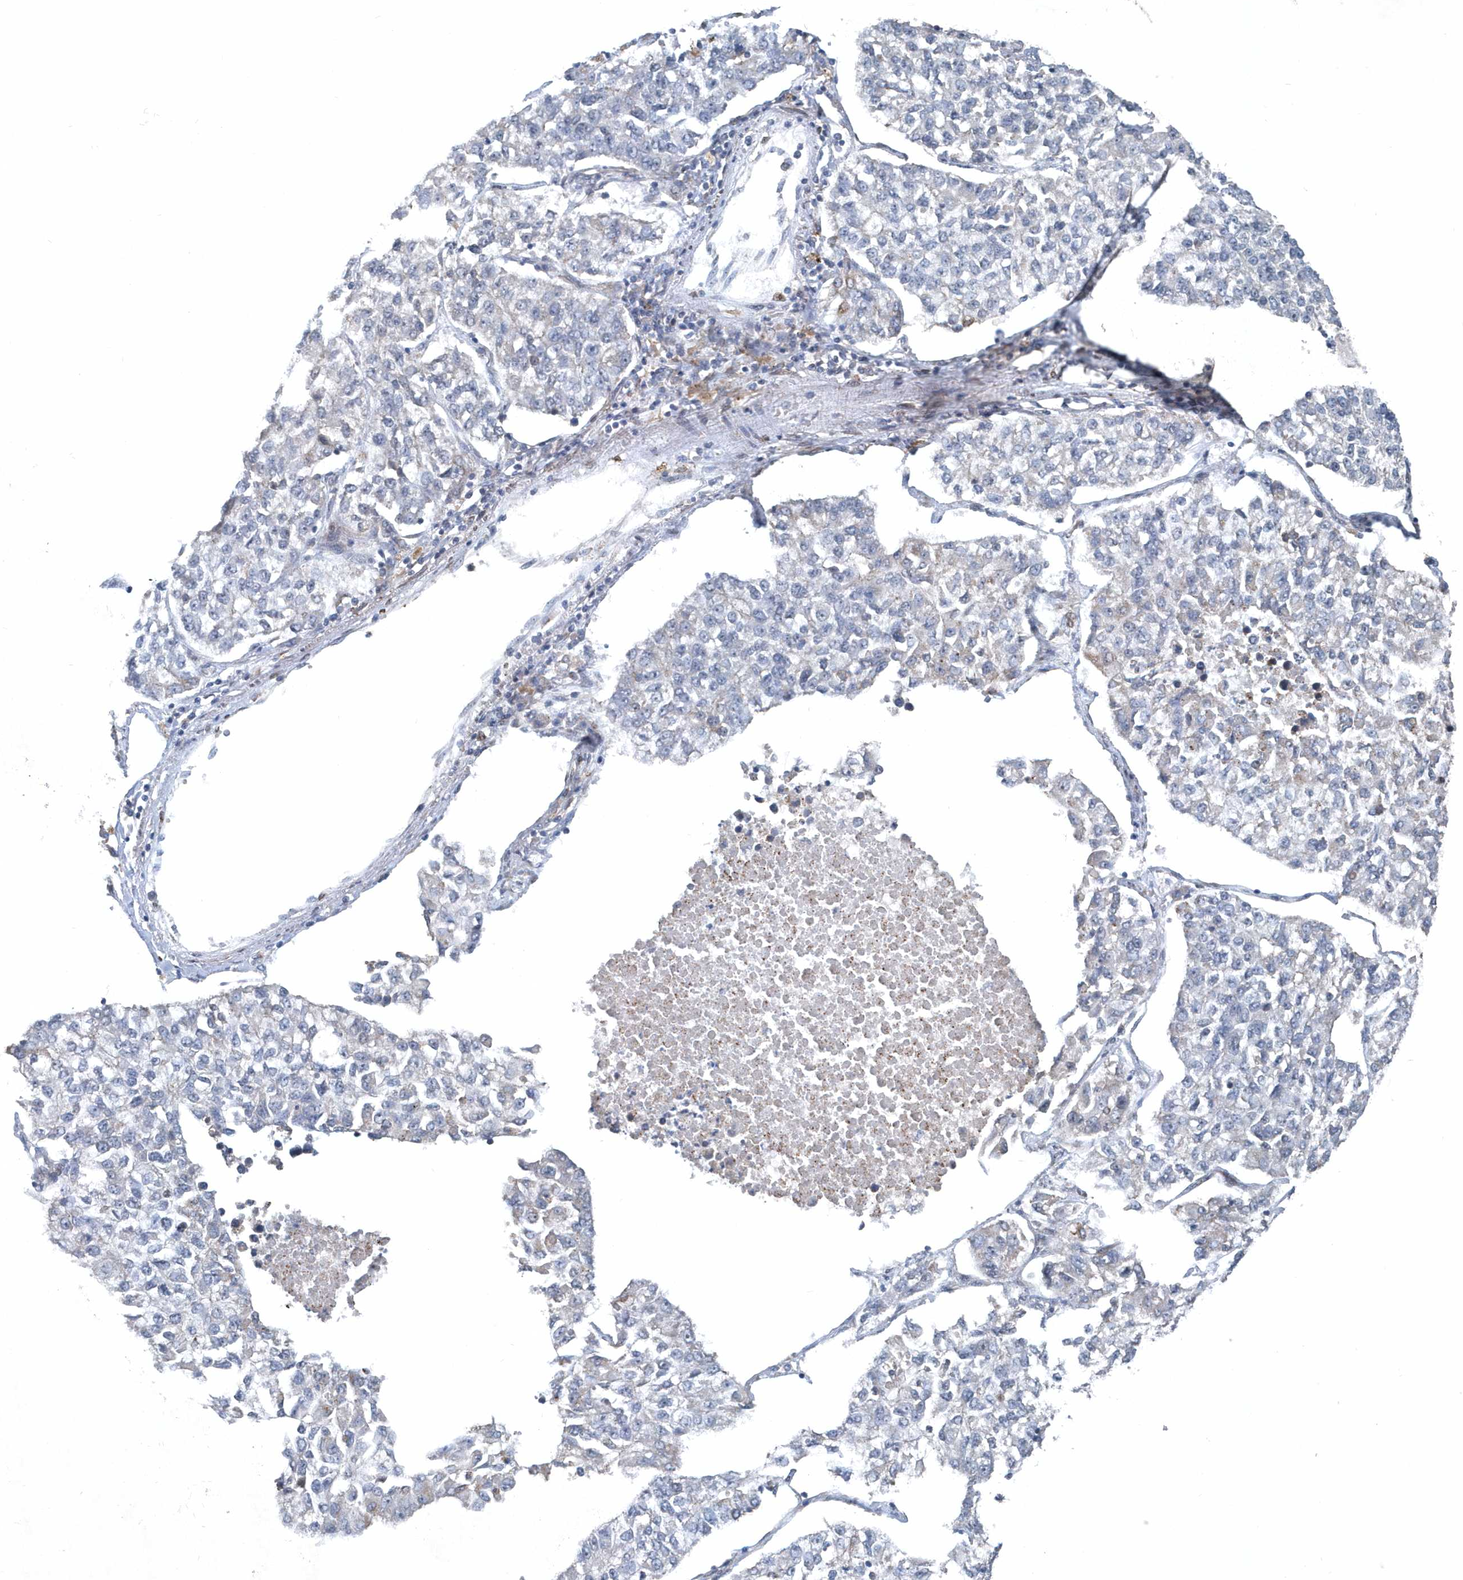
{"staining": {"intensity": "negative", "quantity": "none", "location": "none"}, "tissue": "lung cancer", "cell_type": "Tumor cells", "image_type": "cancer", "snomed": [{"axis": "morphology", "description": "Adenocarcinoma, NOS"}, {"axis": "topography", "description": "Lung"}], "caption": "Adenocarcinoma (lung) was stained to show a protein in brown. There is no significant staining in tumor cells.", "gene": "MCC", "patient": {"sex": "male", "age": 49}}